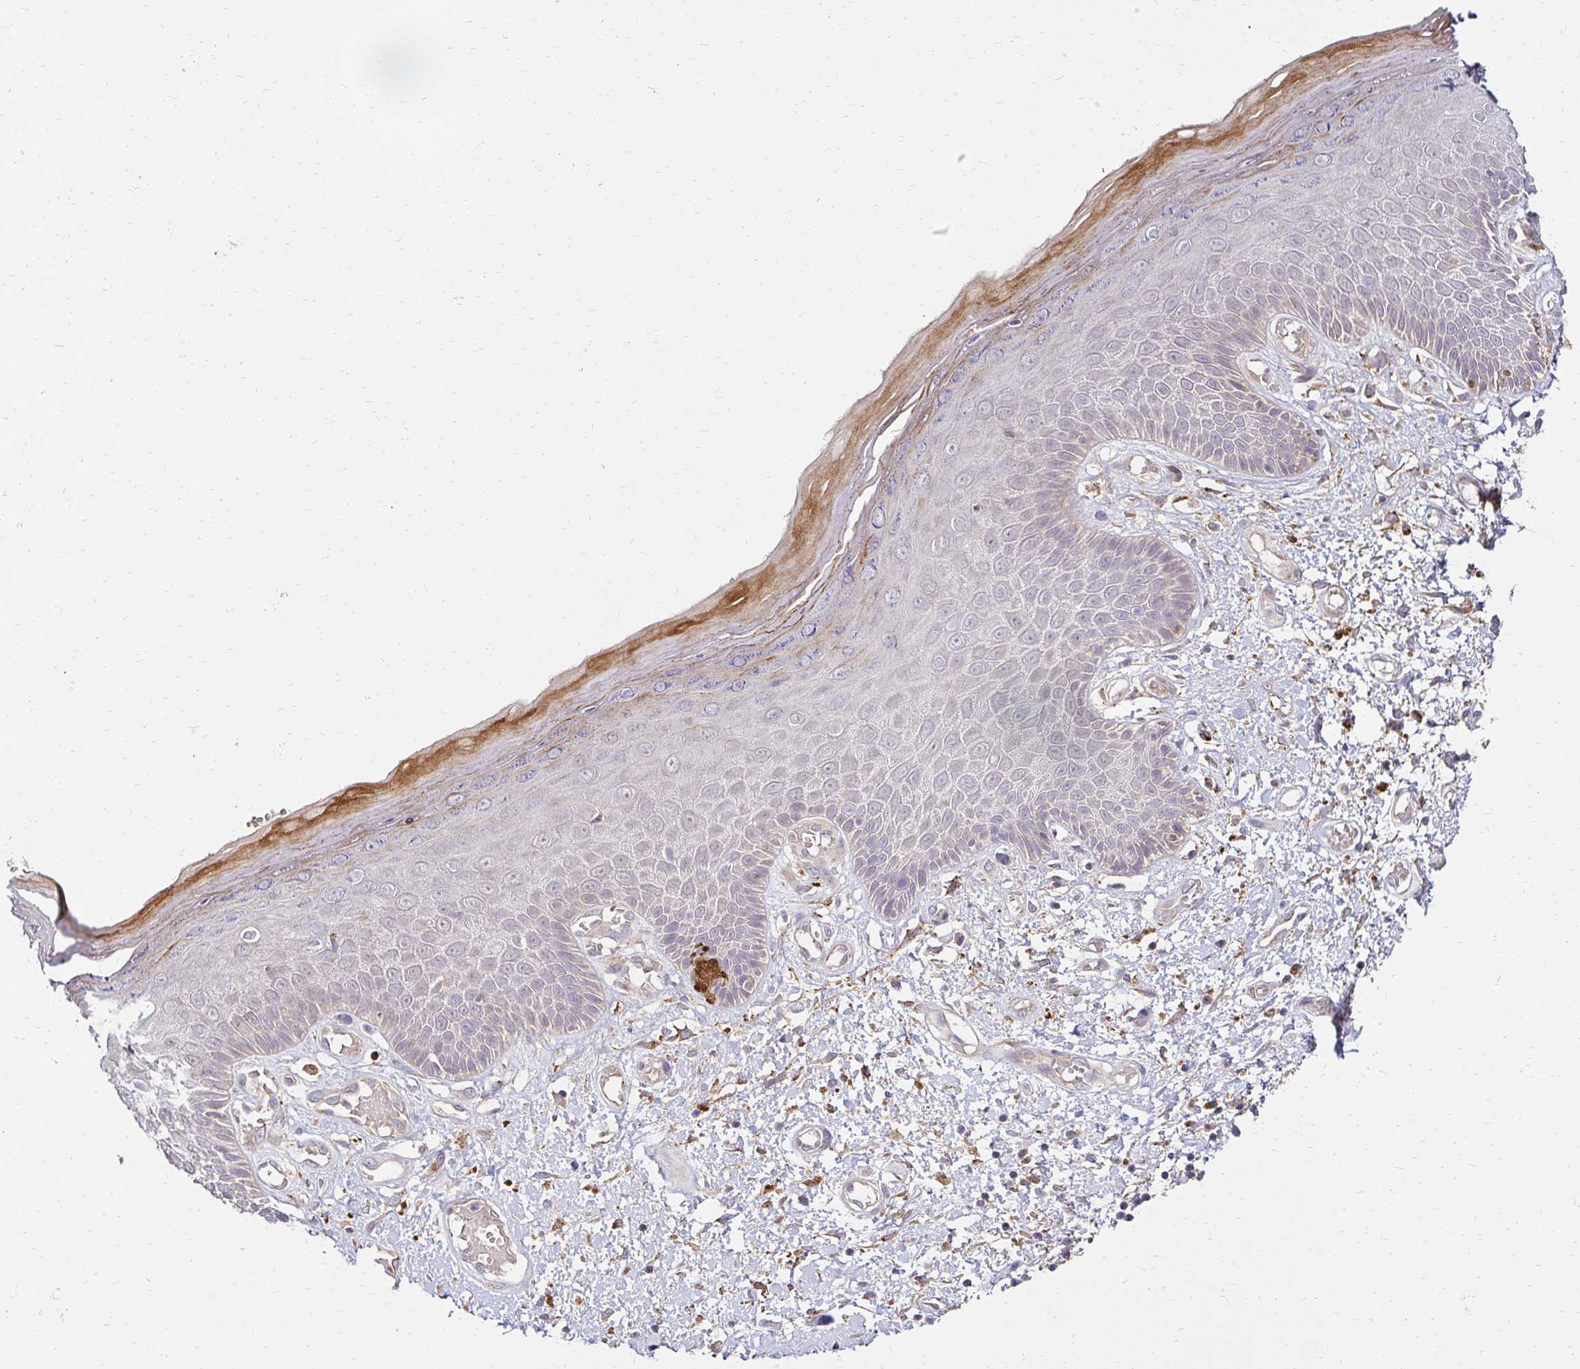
{"staining": {"intensity": "moderate", "quantity": "<25%", "location": "cytoplasmic/membranous"}, "tissue": "skin", "cell_type": "Epidermal cells", "image_type": "normal", "snomed": [{"axis": "morphology", "description": "Normal tissue, NOS"}, {"axis": "topography", "description": "Anal"}, {"axis": "topography", "description": "Peripheral nerve tissue"}], "caption": "Epidermal cells show low levels of moderate cytoplasmic/membranous positivity in approximately <25% of cells in benign human skin. Ihc stains the protein in brown and the nuclei are stained blue.", "gene": "IDUA", "patient": {"sex": "male", "age": 78}}